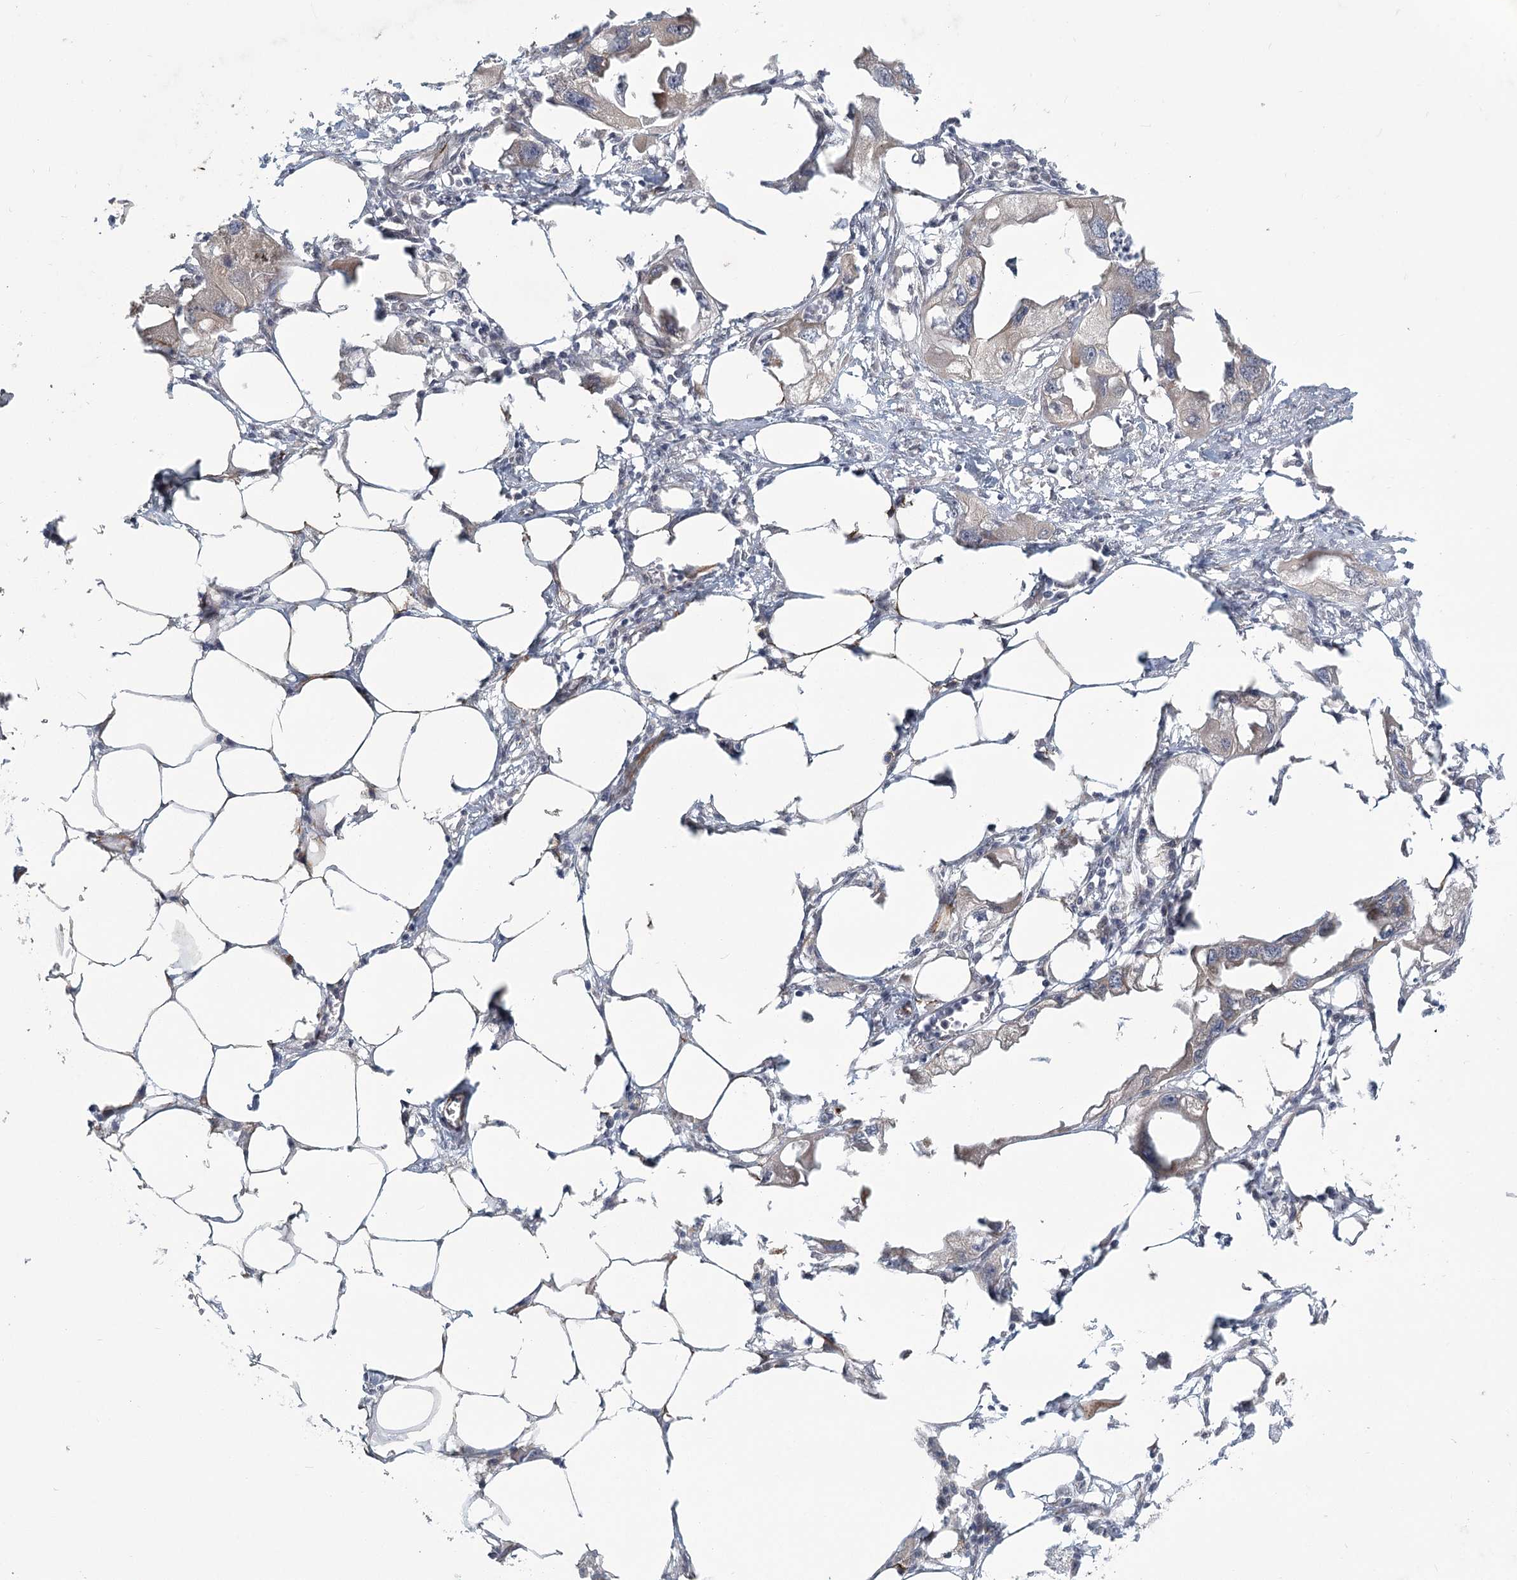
{"staining": {"intensity": "weak", "quantity": "<25%", "location": "cytoplasmic/membranous"}, "tissue": "endometrial cancer", "cell_type": "Tumor cells", "image_type": "cancer", "snomed": [{"axis": "morphology", "description": "Adenocarcinoma, NOS"}, {"axis": "morphology", "description": "Adenocarcinoma, metastatic, NOS"}, {"axis": "topography", "description": "Adipose tissue"}, {"axis": "topography", "description": "Endometrium"}], "caption": "This is an immunohistochemistry histopathology image of human endometrial metastatic adenocarcinoma. There is no positivity in tumor cells.", "gene": "MEPE", "patient": {"sex": "female", "age": 67}}